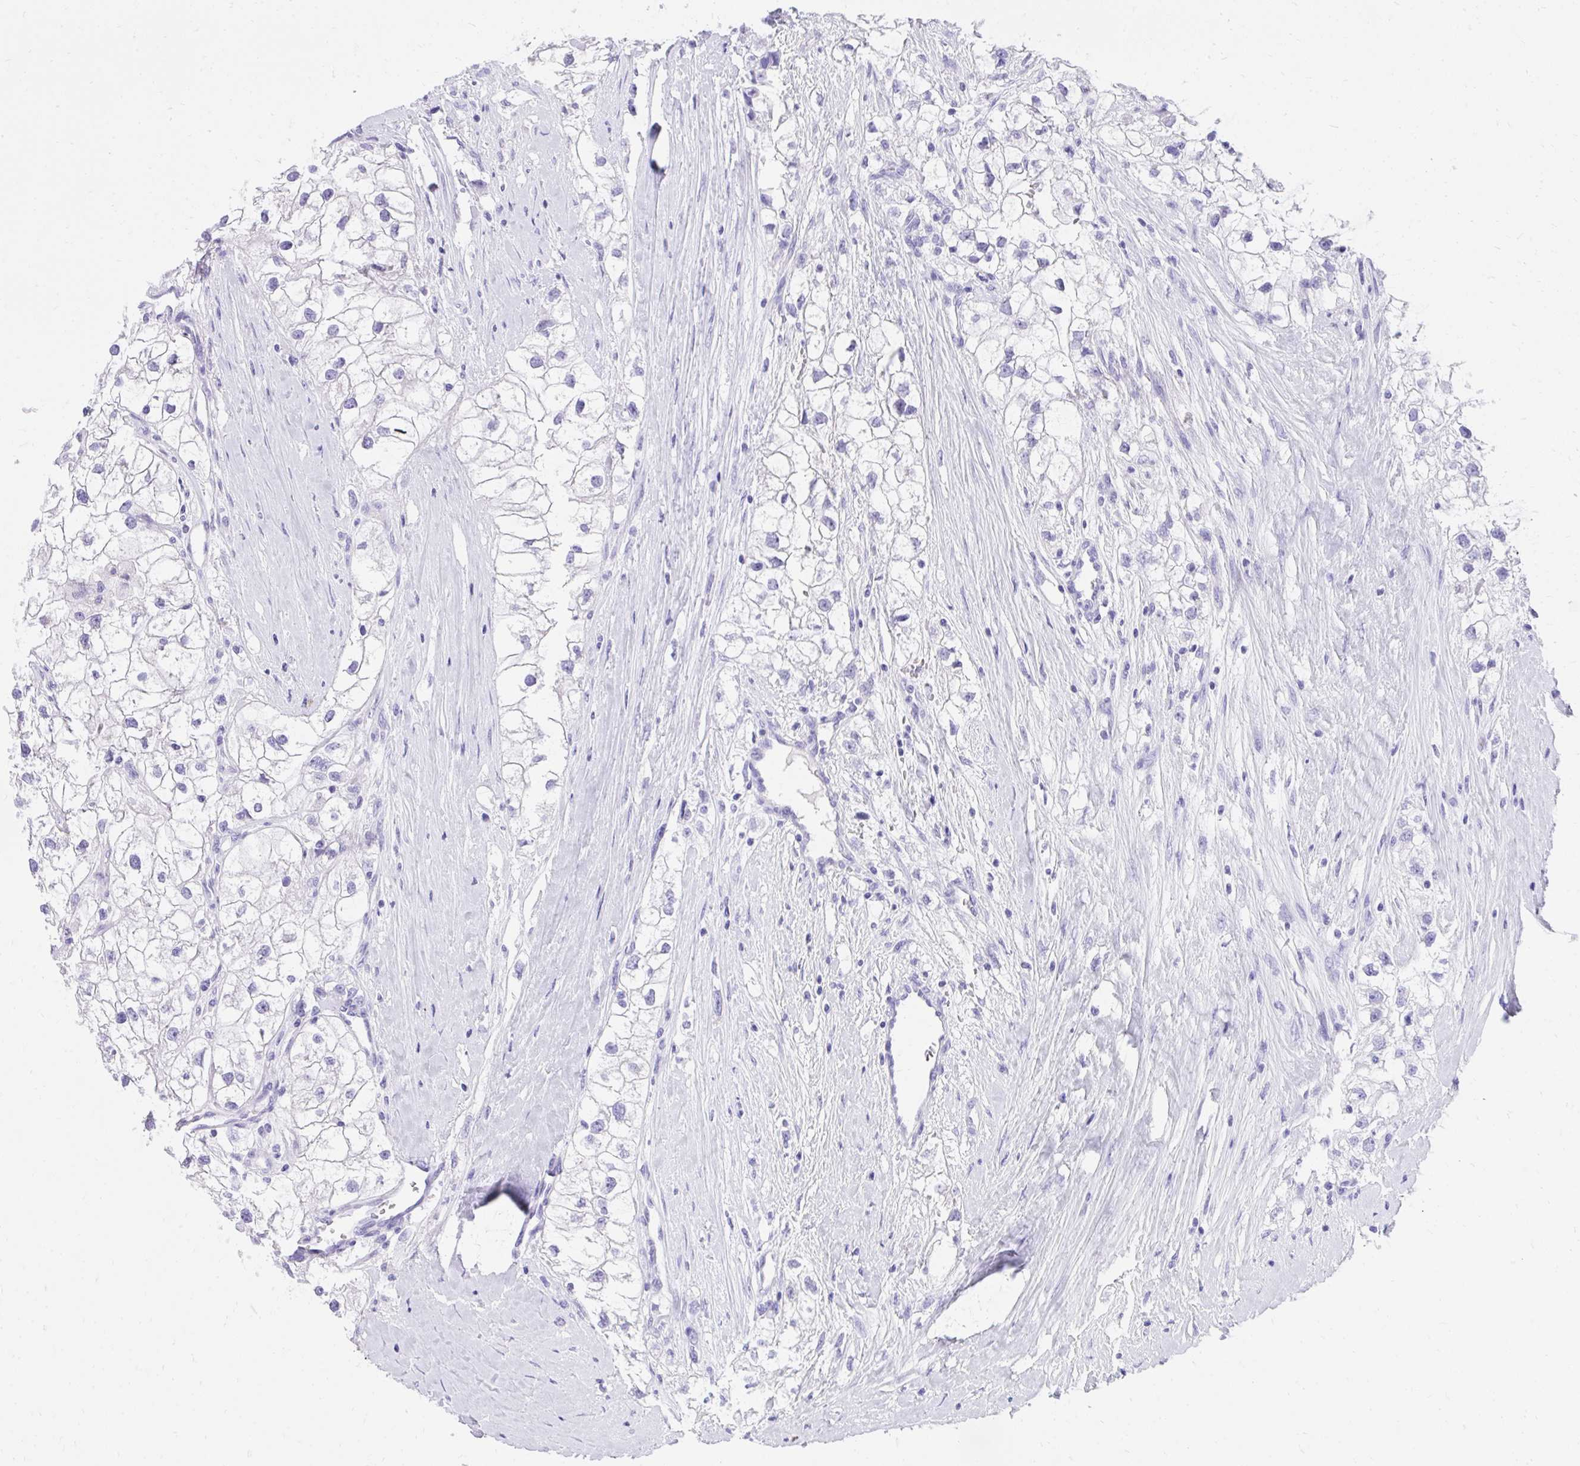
{"staining": {"intensity": "negative", "quantity": "none", "location": "none"}, "tissue": "renal cancer", "cell_type": "Tumor cells", "image_type": "cancer", "snomed": [{"axis": "morphology", "description": "Adenocarcinoma, NOS"}, {"axis": "topography", "description": "Kidney"}], "caption": "Histopathology image shows no protein positivity in tumor cells of renal cancer tissue. (Stains: DAB IHC with hematoxylin counter stain, Microscopy: brightfield microscopy at high magnification).", "gene": "KCNN4", "patient": {"sex": "male", "age": 59}}